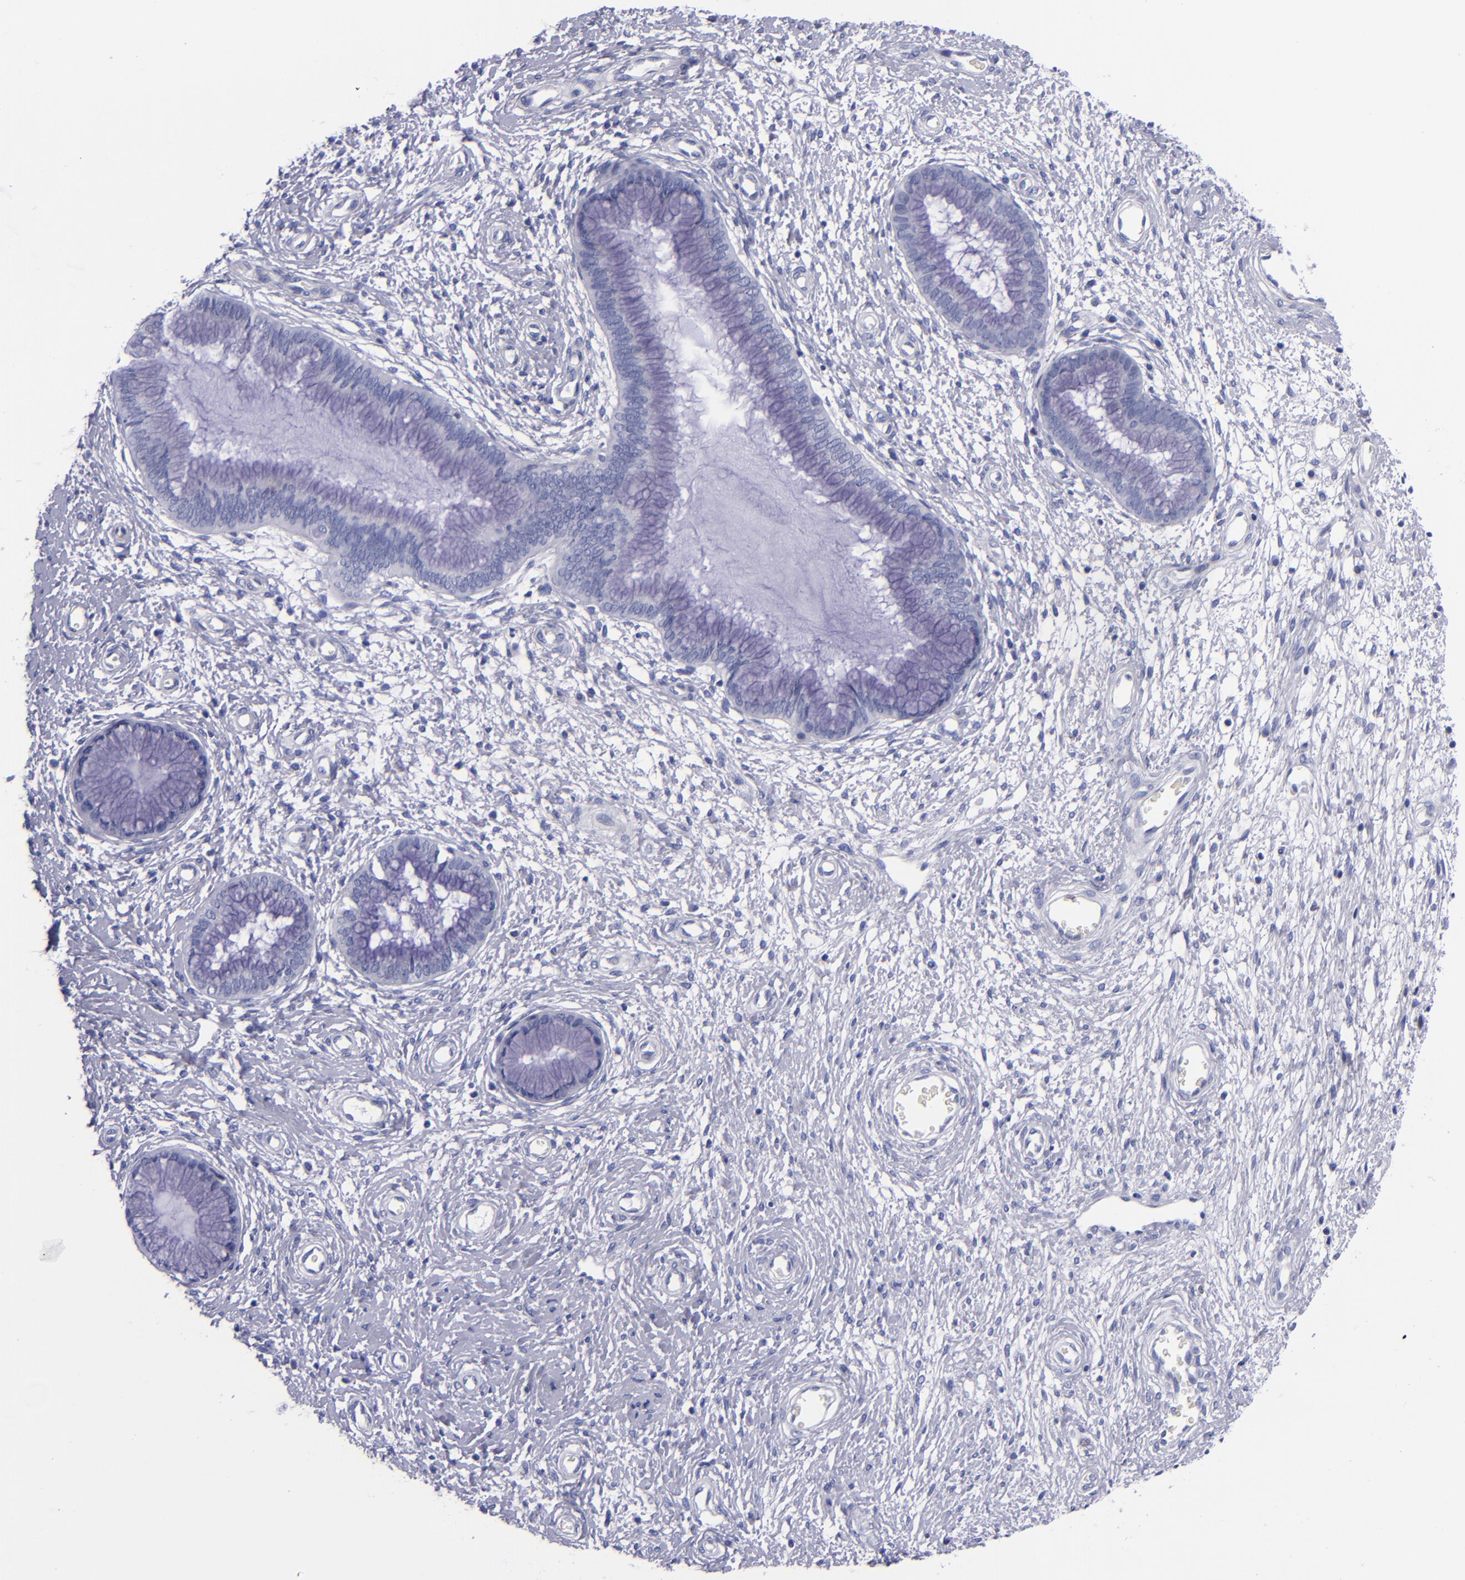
{"staining": {"intensity": "negative", "quantity": "none", "location": "none"}, "tissue": "cervix", "cell_type": "Glandular cells", "image_type": "normal", "snomed": [{"axis": "morphology", "description": "Normal tissue, NOS"}, {"axis": "topography", "description": "Cervix"}], "caption": "Immunohistochemistry photomicrograph of benign cervix: cervix stained with DAB reveals no significant protein staining in glandular cells.", "gene": "MCM7", "patient": {"sex": "female", "age": 55}}